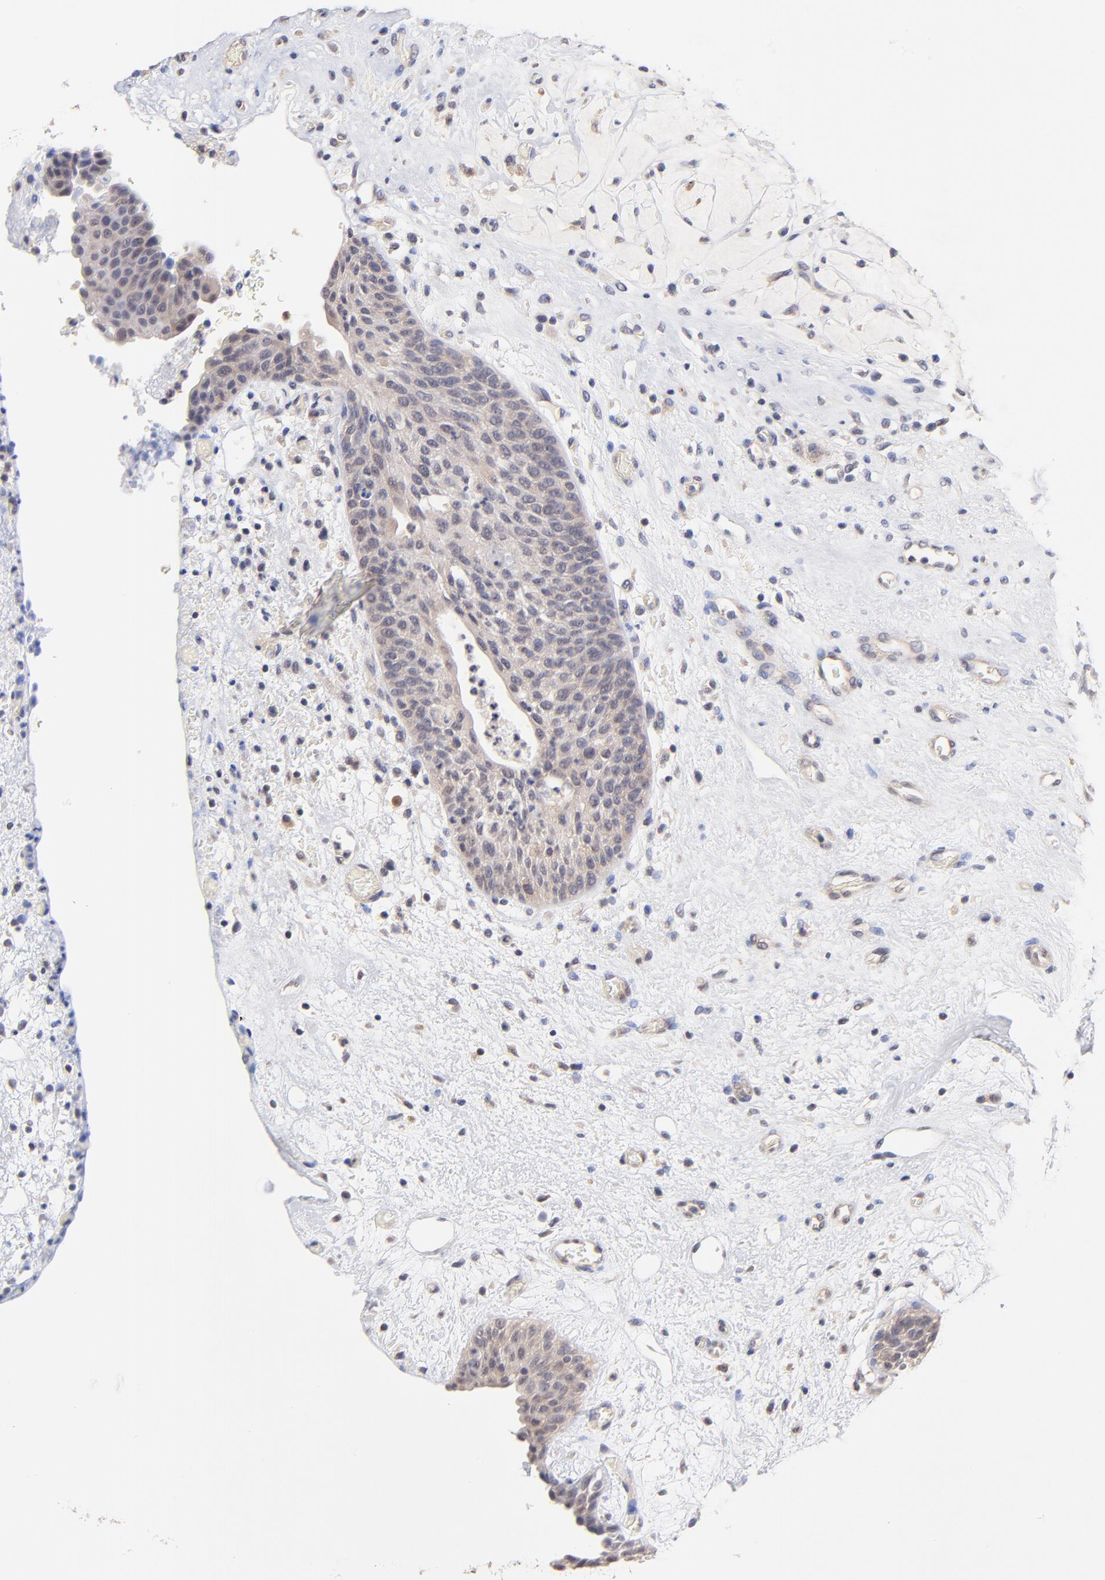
{"staining": {"intensity": "negative", "quantity": "none", "location": "none"}, "tissue": "urinary bladder", "cell_type": "Urothelial cells", "image_type": "normal", "snomed": [{"axis": "morphology", "description": "Normal tissue, NOS"}, {"axis": "topography", "description": "Urinary bladder"}], "caption": "Immunohistochemistry (IHC) of normal urinary bladder demonstrates no staining in urothelial cells.", "gene": "RIBC2", "patient": {"sex": "male", "age": 48}}